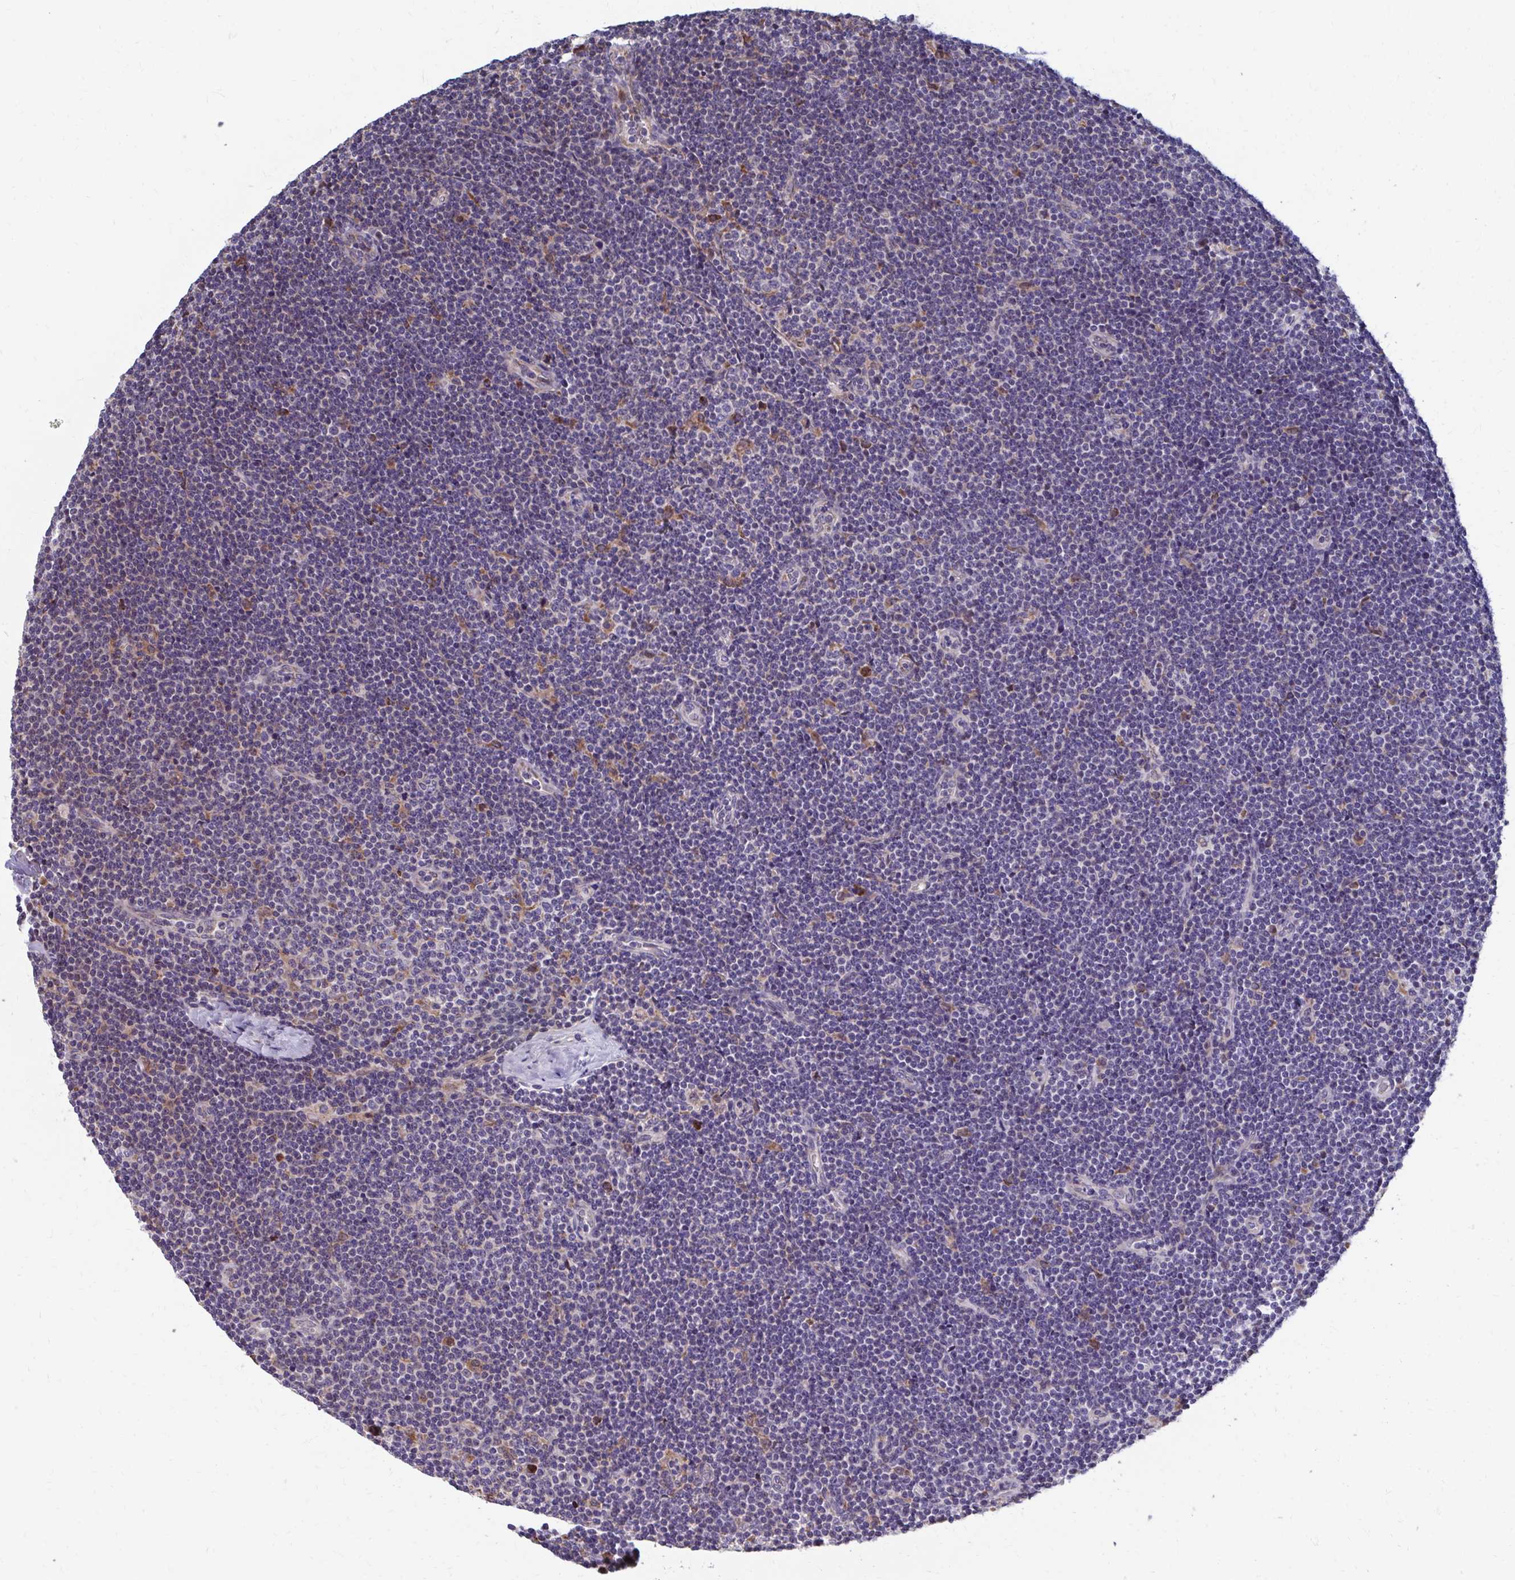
{"staining": {"intensity": "negative", "quantity": "none", "location": "none"}, "tissue": "lymphoma", "cell_type": "Tumor cells", "image_type": "cancer", "snomed": [{"axis": "morphology", "description": "Malignant lymphoma, non-Hodgkin's type, Low grade"}, {"axis": "topography", "description": "Lymph node"}], "caption": "A high-resolution micrograph shows immunohistochemistry staining of lymphoma, which demonstrates no significant expression in tumor cells. The staining is performed using DAB brown chromogen with nuclei counter-stained in using hematoxylin.", "gene": "FKBP2", "patient": {"sex": "male", "age": 48}}